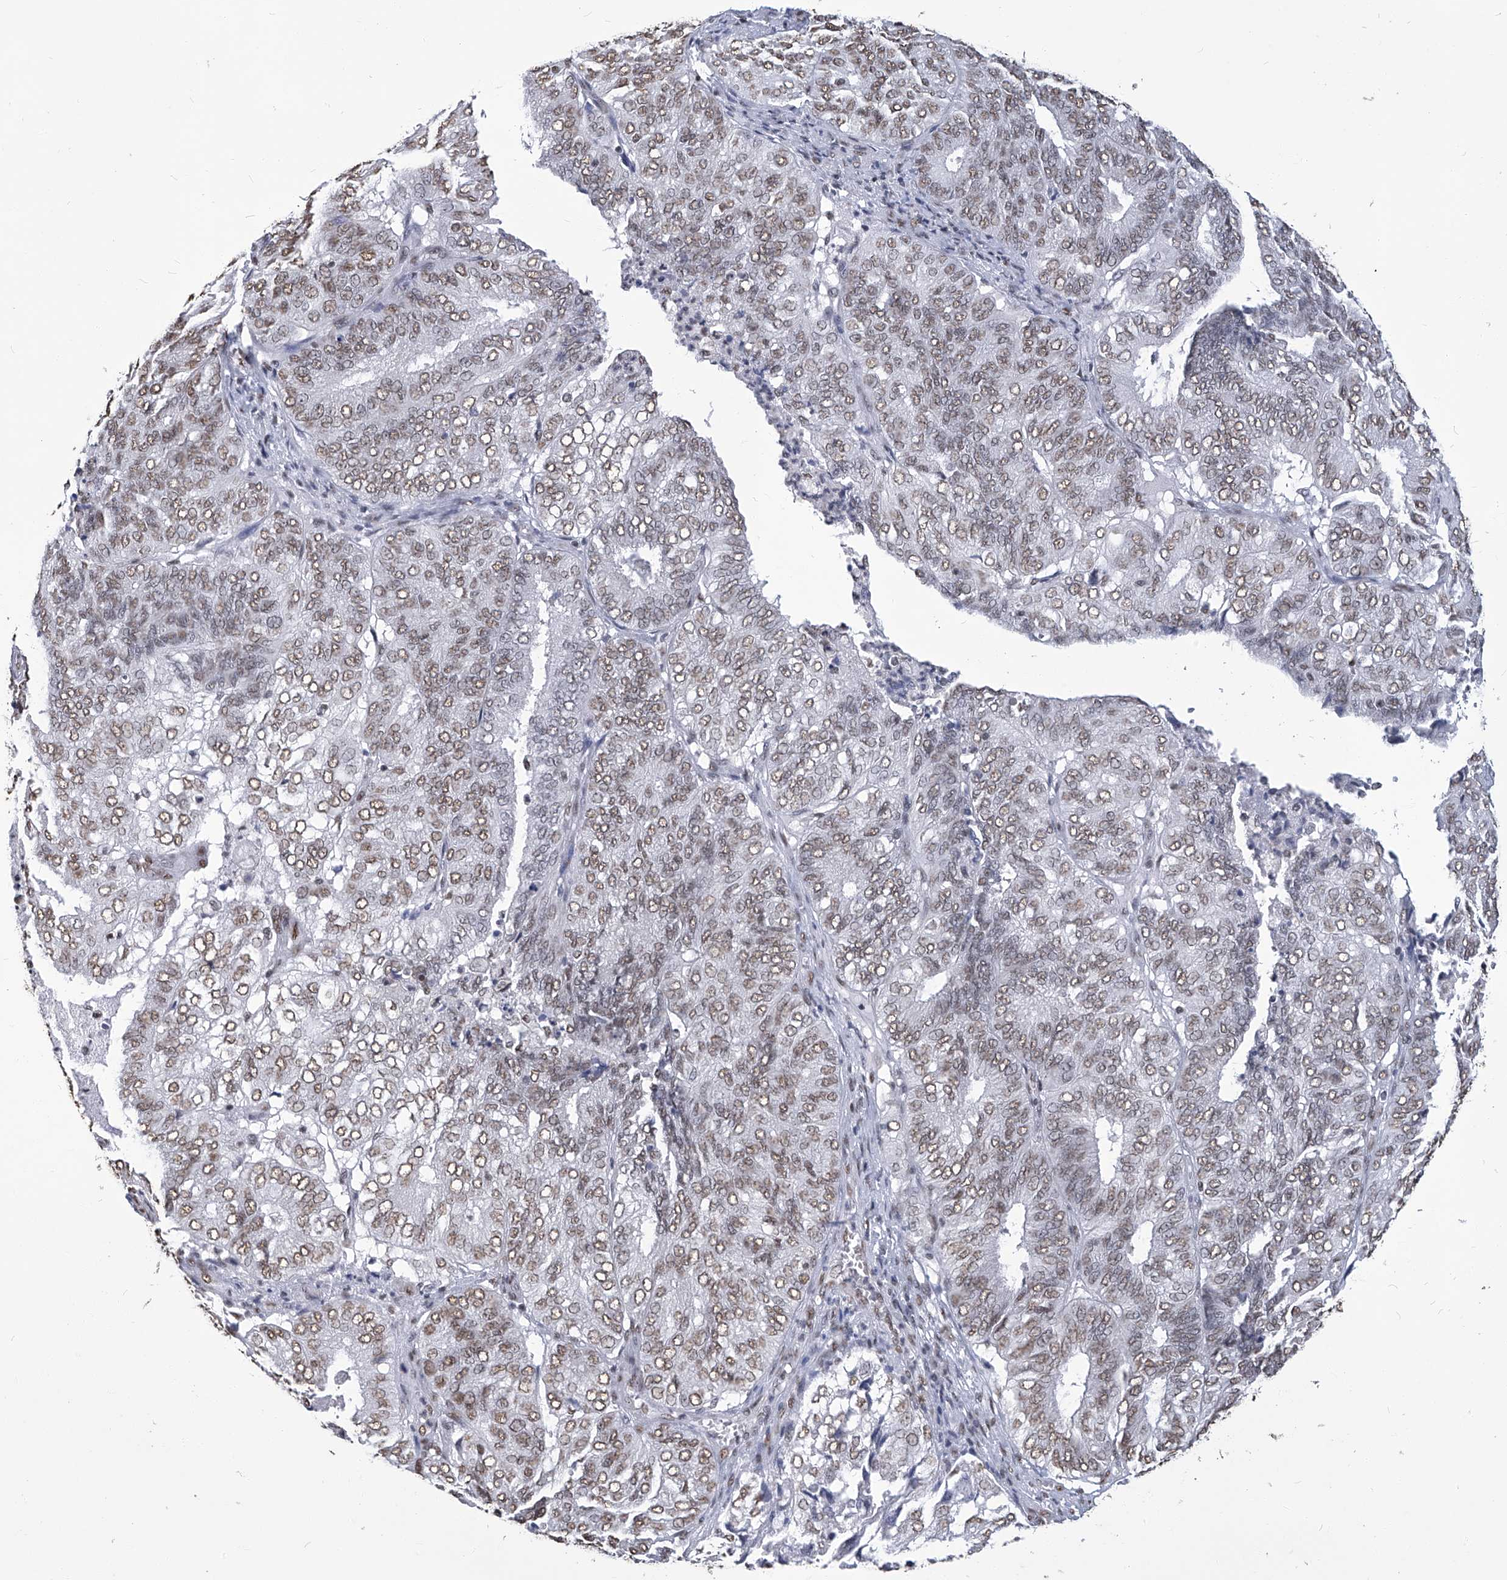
{"staining": {"intensity": "weak", "quantity": ">75%", "location": "nuclear"}, "tissue": "endometrial cancer", "cell_type": "Tumor cells", "image_type": "cancer", "snomed": [{"axis": "morphology", "description": "Adenocarcinoma, NOS"}, {"axis": "topography", "description": "Uterus"}], "caption": "Weak nuclear expression is appreciated in about >75% of tumor cells in adenocarcinoma (endometrial).", "gene": "HBP1", "patient": {"sex": "female", "age": 60}}